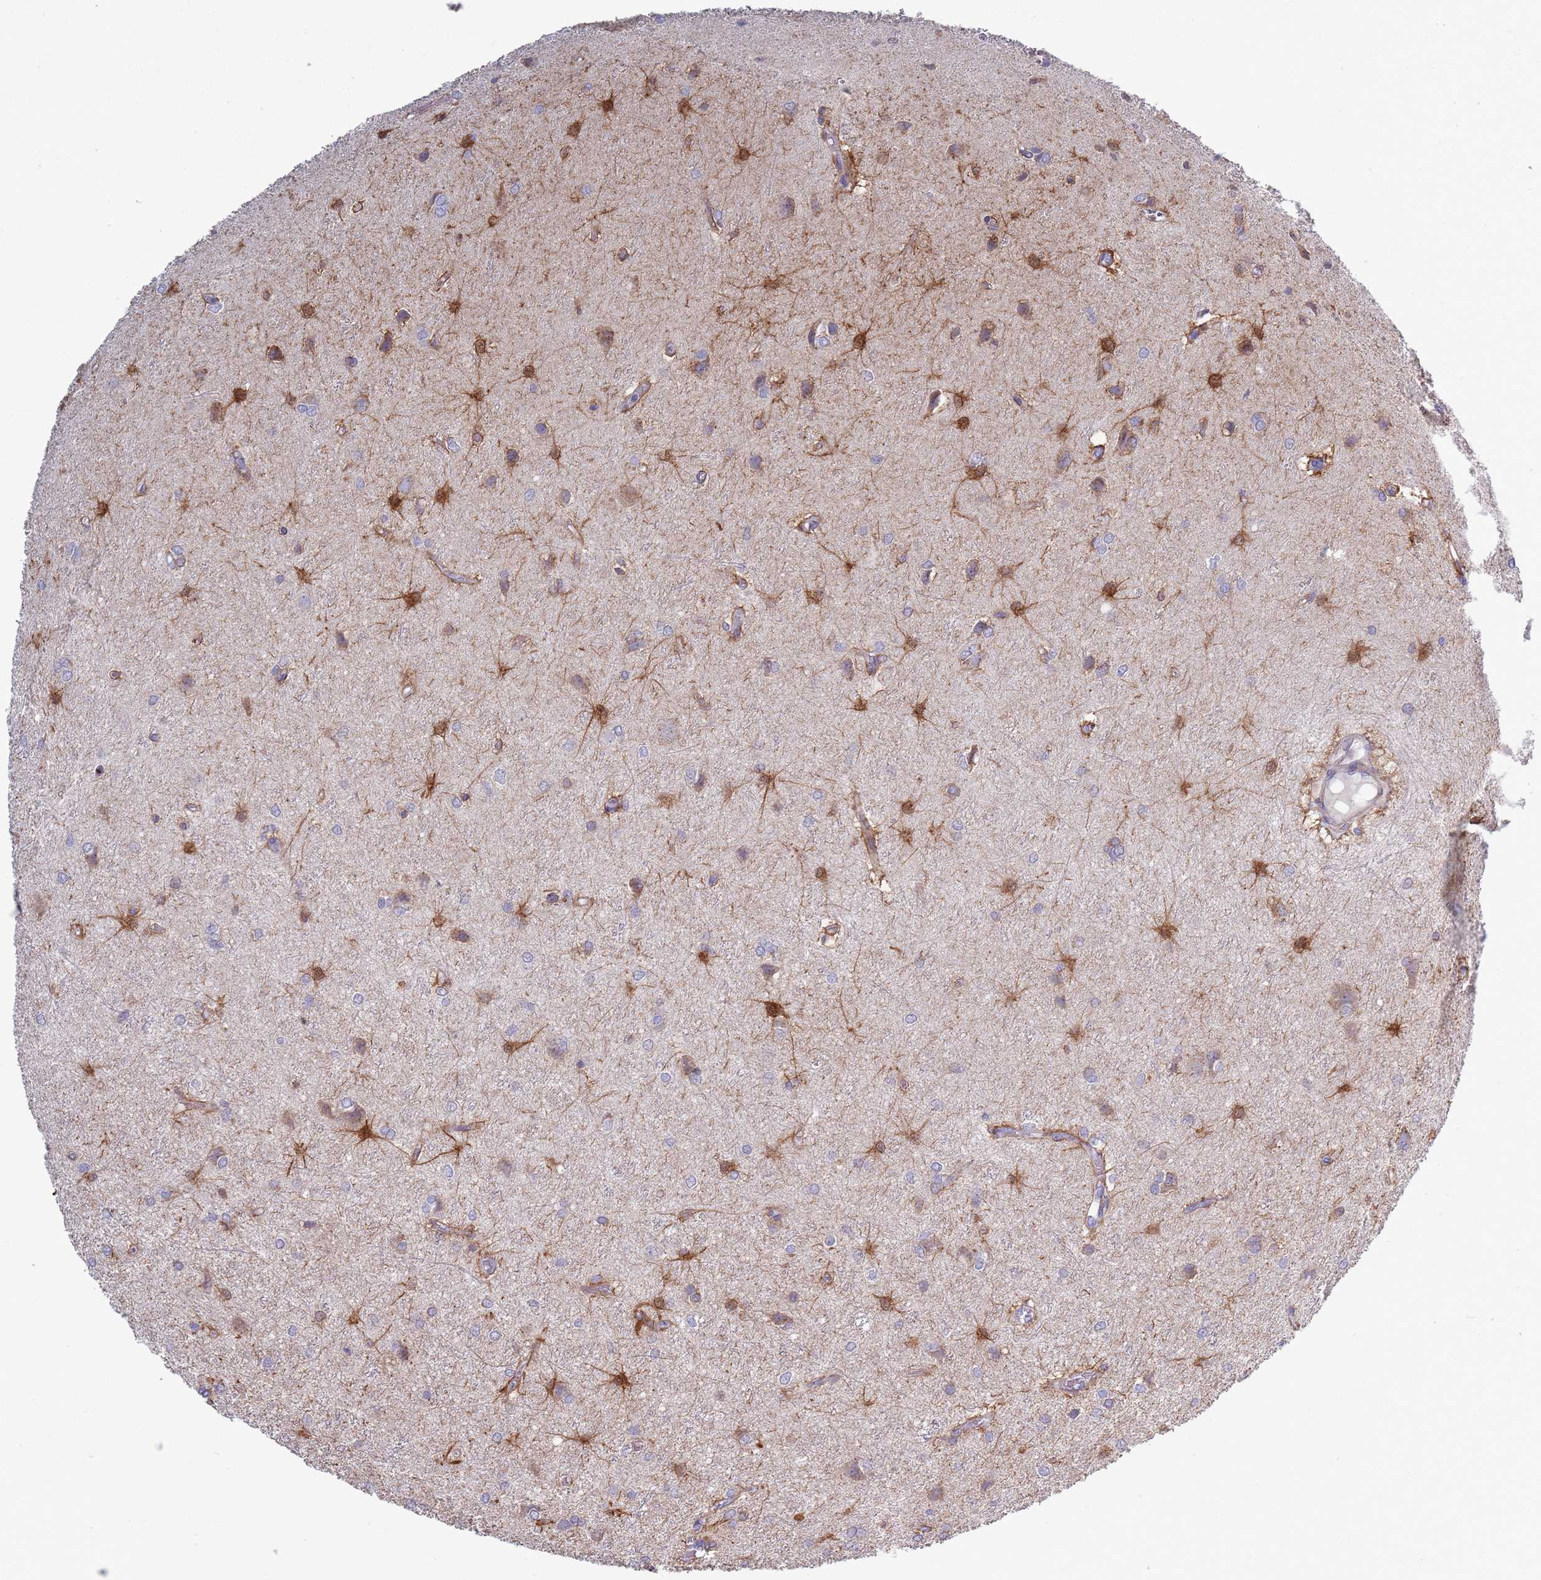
{"staining": {"intensity": "moderate", "quantity": "<25%", "location": "cytoplasmic/membranous"}, "tissue": "glioma", "cell_type": "Tumor cells", "image_type": "cancer", "snomed": [{"axis": "morphology", "description": "Glioma, malignant, High grade"}, {"axis": "topography", "description": "Brain"}], "caption": "Protein staining by immunohistochemistry reveals moderate cytoplasmic/membranous positivity in approximately <25% of tumor cells in malignant glioma (high-grade). (DAB = brown stain, brightfield microscopy at high magnification).", "gene": "ACSBG1", "patient": {"sex": "female", "age": 50}}